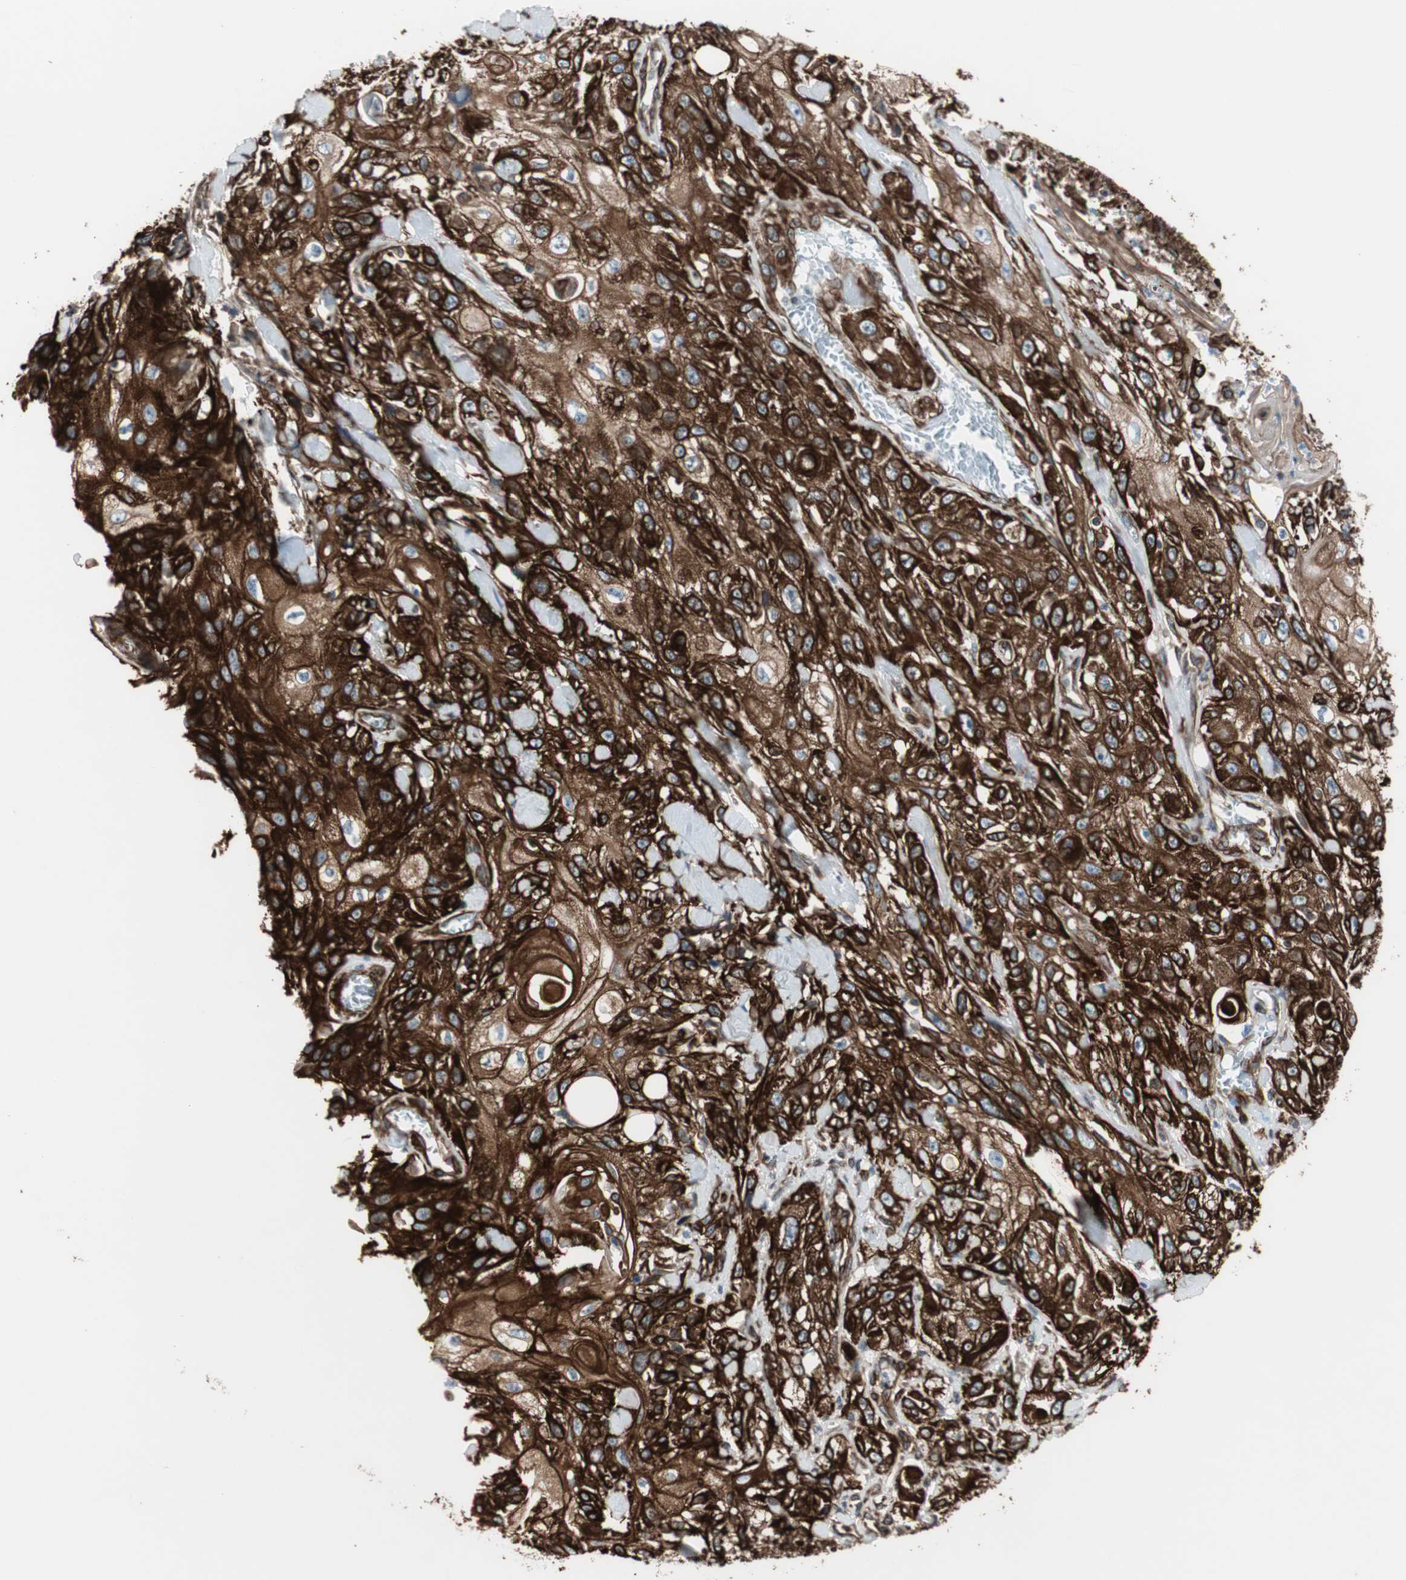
{"staining": {"intensity": "strong", "quantity": ">75%", "location": "cytoplasmic/membranous"}, "tissue": "skin cancer", "cell_type": "Tumor cells", "image_type": "cancer", "snomed": [{"axis": "morphology", "description": "Squamous cell carcinoma, NOS"}, {"axis": "morphology", "description": "Squamous cell carcinoma, metastatic, NOS"}, {"axis": "topography", "description": "Skin"}, {"axis": "topography", "description": "Lymph node"}], "caption": "The histopathology image reveals staining of skin cancer, revealing strong cytoplasmic/membranous protein positivity (brown color) within tumor cells. Nuclei are stained in blue.", "gene": "TCTA", "patient": {"sex": "male", "age": 75}}